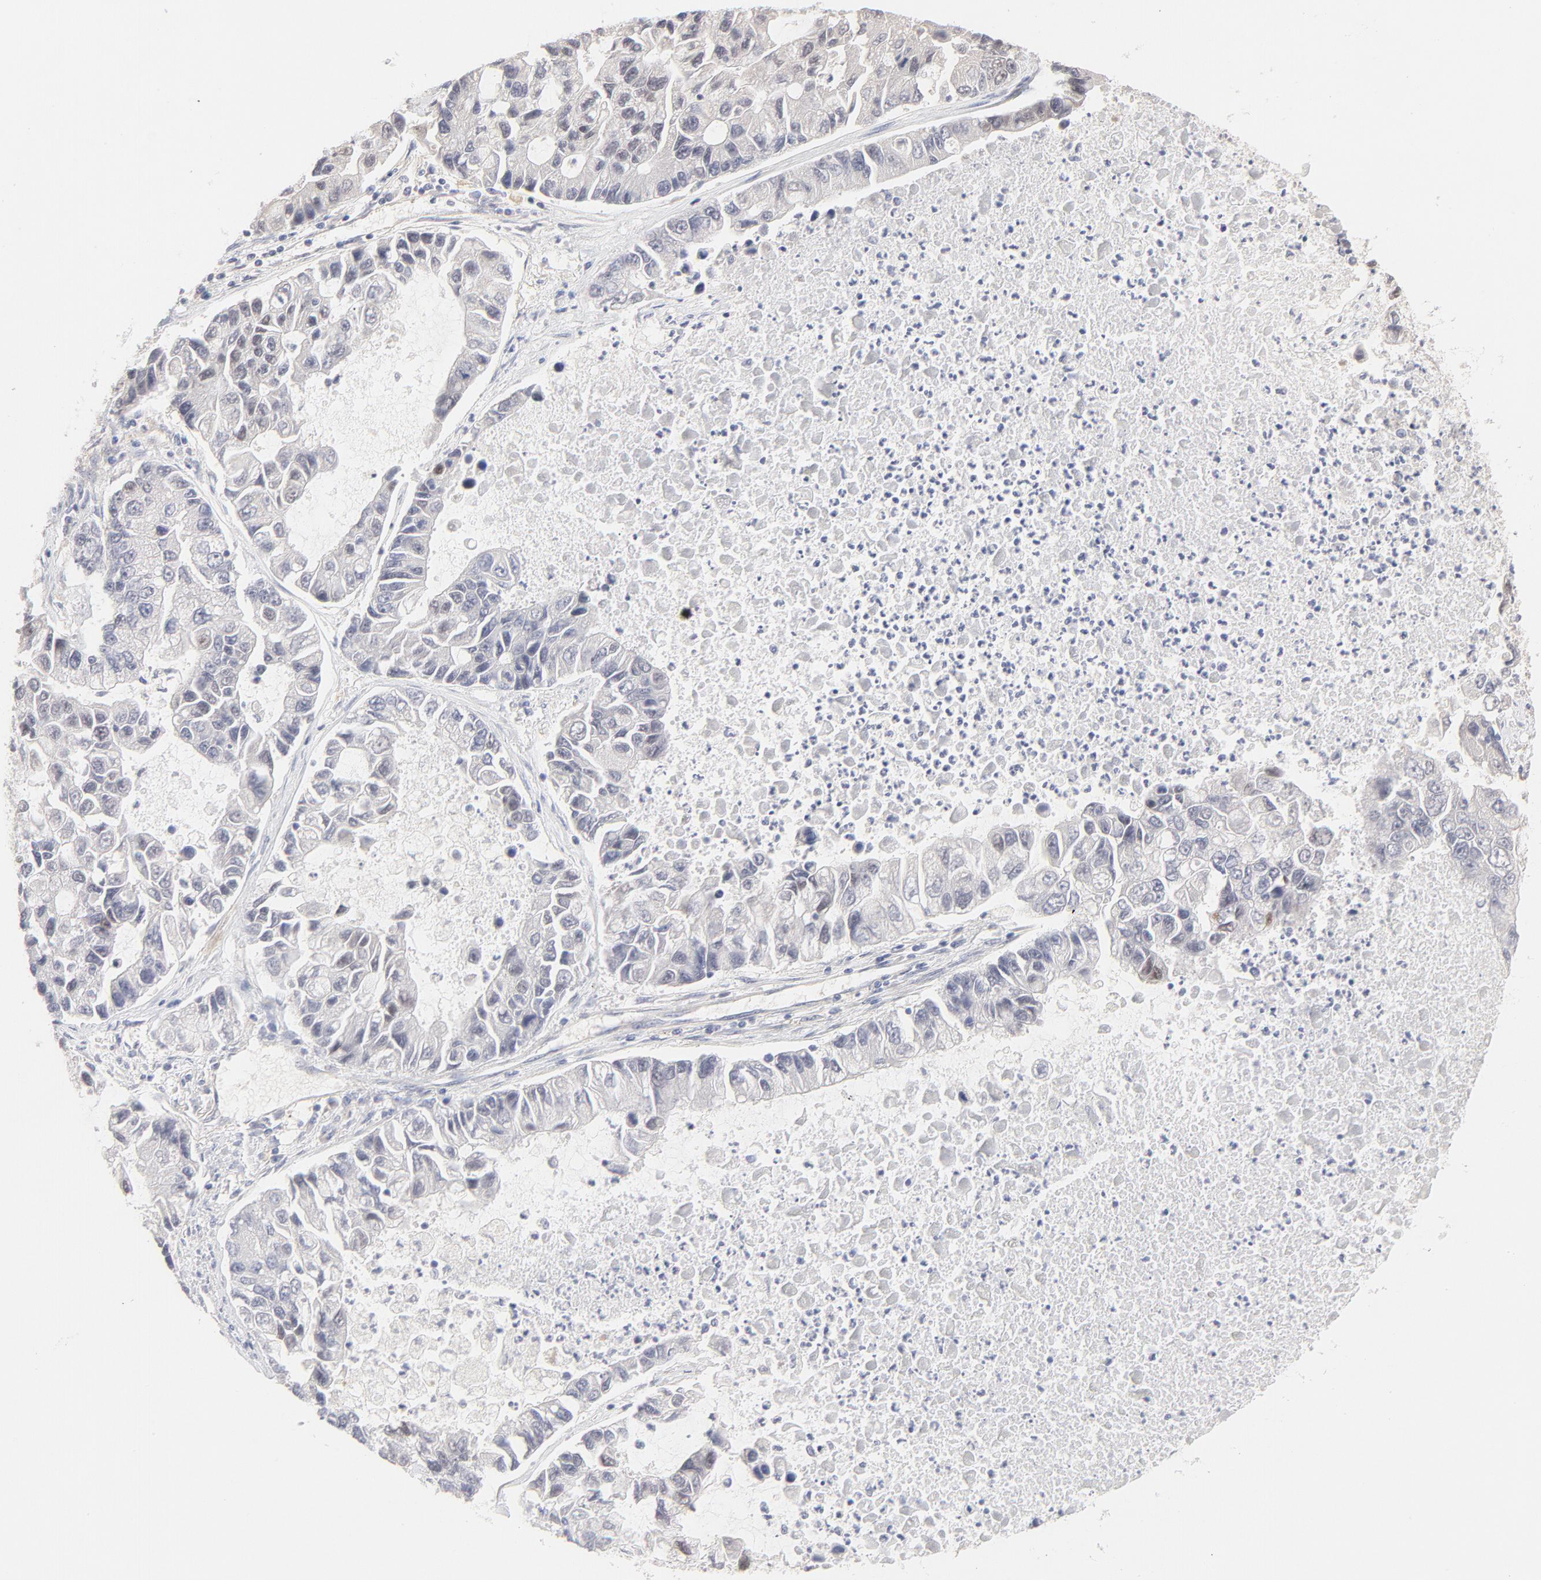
{"staining": {"intensity": "negative", "quantity": "none", "location": "none"}, "tissue": "lung cancer", "cell_type": "Tumor cells", "image_type": "cancer", "snomed": [{"axis": "morphology", "description": "Adenocarcinoma, NOS"}, {"axis": "topography", "description": "Lung"}], "caption": "Adenocarcinoma (lung) was stained to show a protein in brown. There is no significant positivity in tumor cells. (DAB (3,3'-diaminobenzidine) immunohistochemistry (IHC) visualized using brightfield microscopy, high magnification).", "gene": "ELF3", "patient": {"sex": "female", "age": 51}}